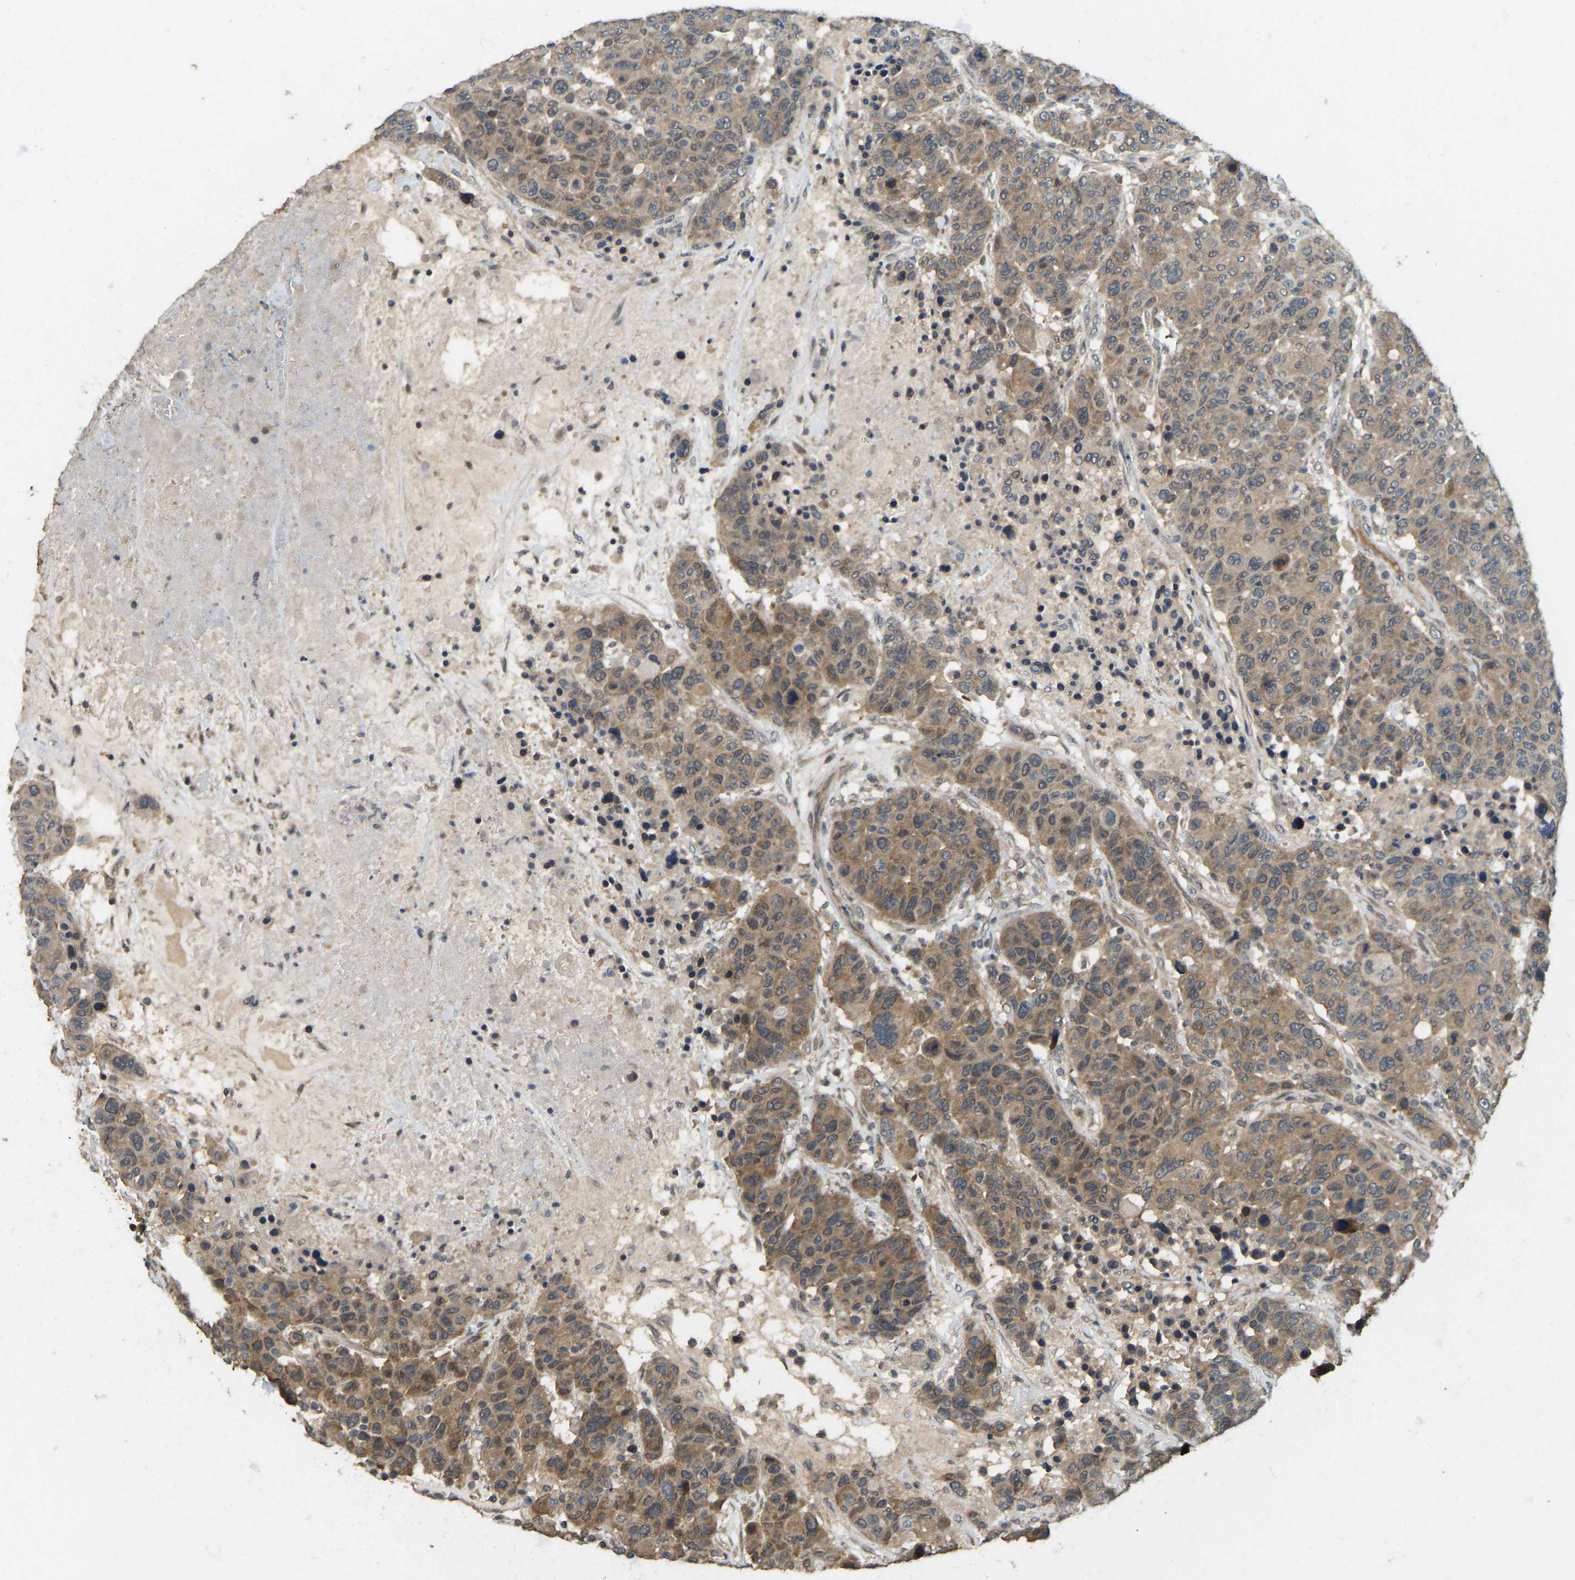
{"staining": {"intensity": "moderate", "quantity": ">75%", "location": "cytoplasmic/membranous"}, "tissue": "breast cancer", "cell_type": "Tumor cells", "image_type": "cancer", "snomed": [{"axis": "morphology", "description": "Duct carcinoma"}, {"axis": "topography", "description": "Breast"}], "caption": "Protein analysis of breast cancer tissue exhibits moderate cytoplasmic/membranous staining in approximately >75% of tumor cells.", "gene": "NDRG3", "patient": {"sex": "female", "age": 37}}